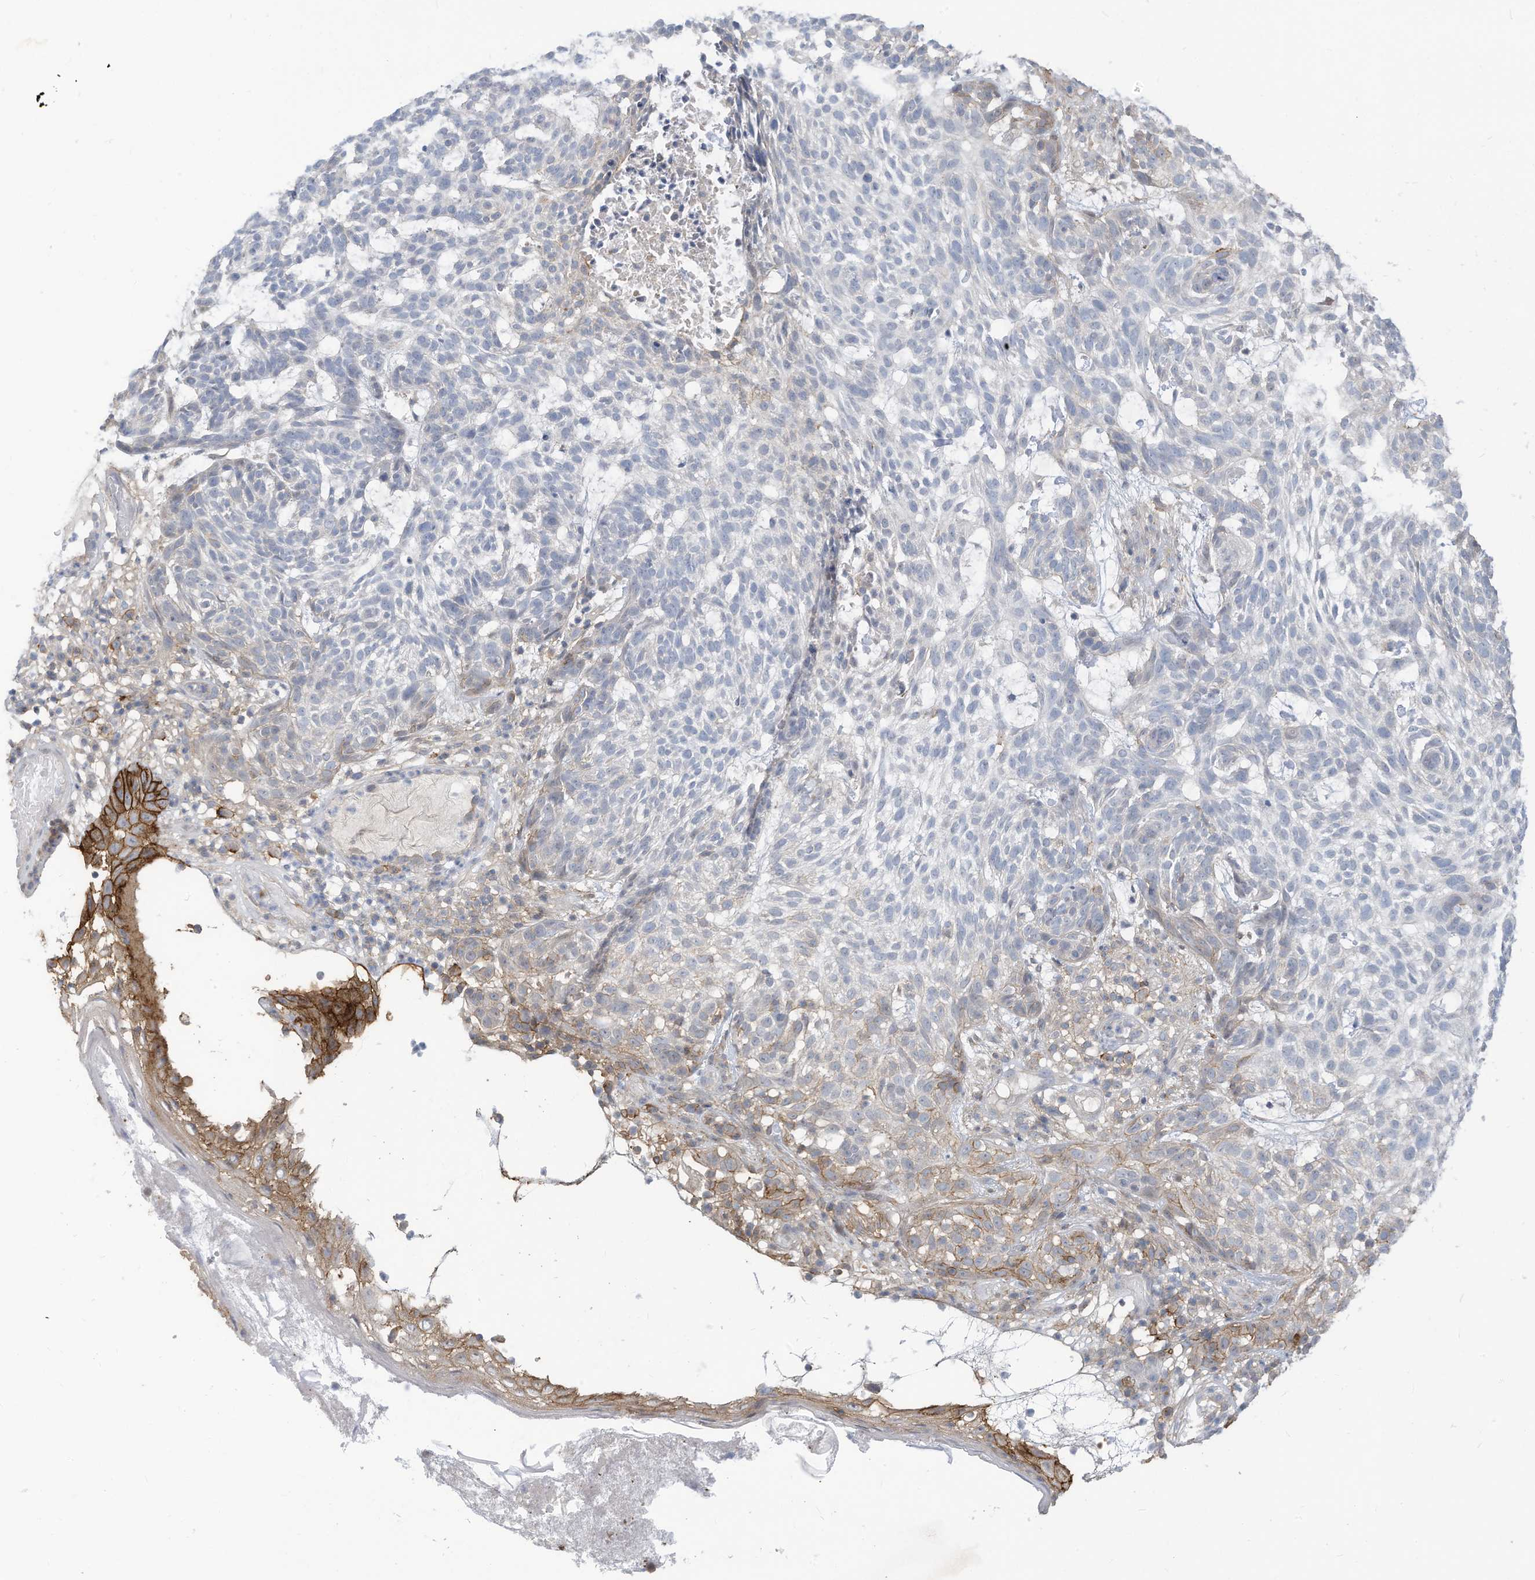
{"staining": {"intensity": "negative", "quantity": "none", "location": "none"}, "tissue": "skin cancer", "cell_type": "Tumor cells", "image_type": "cancer", "snomed": [{"axis": "morphology", "description": "Basal cell carcinoma"}, {"axis": "topography", "description": "Skin"}], "caption": "The micrograph exhibits no significant expression in tumor cells of basal cell carcinoma (skin).", "gene": "SLC1A5", "patient": {"sex": "male", "age": 85}}